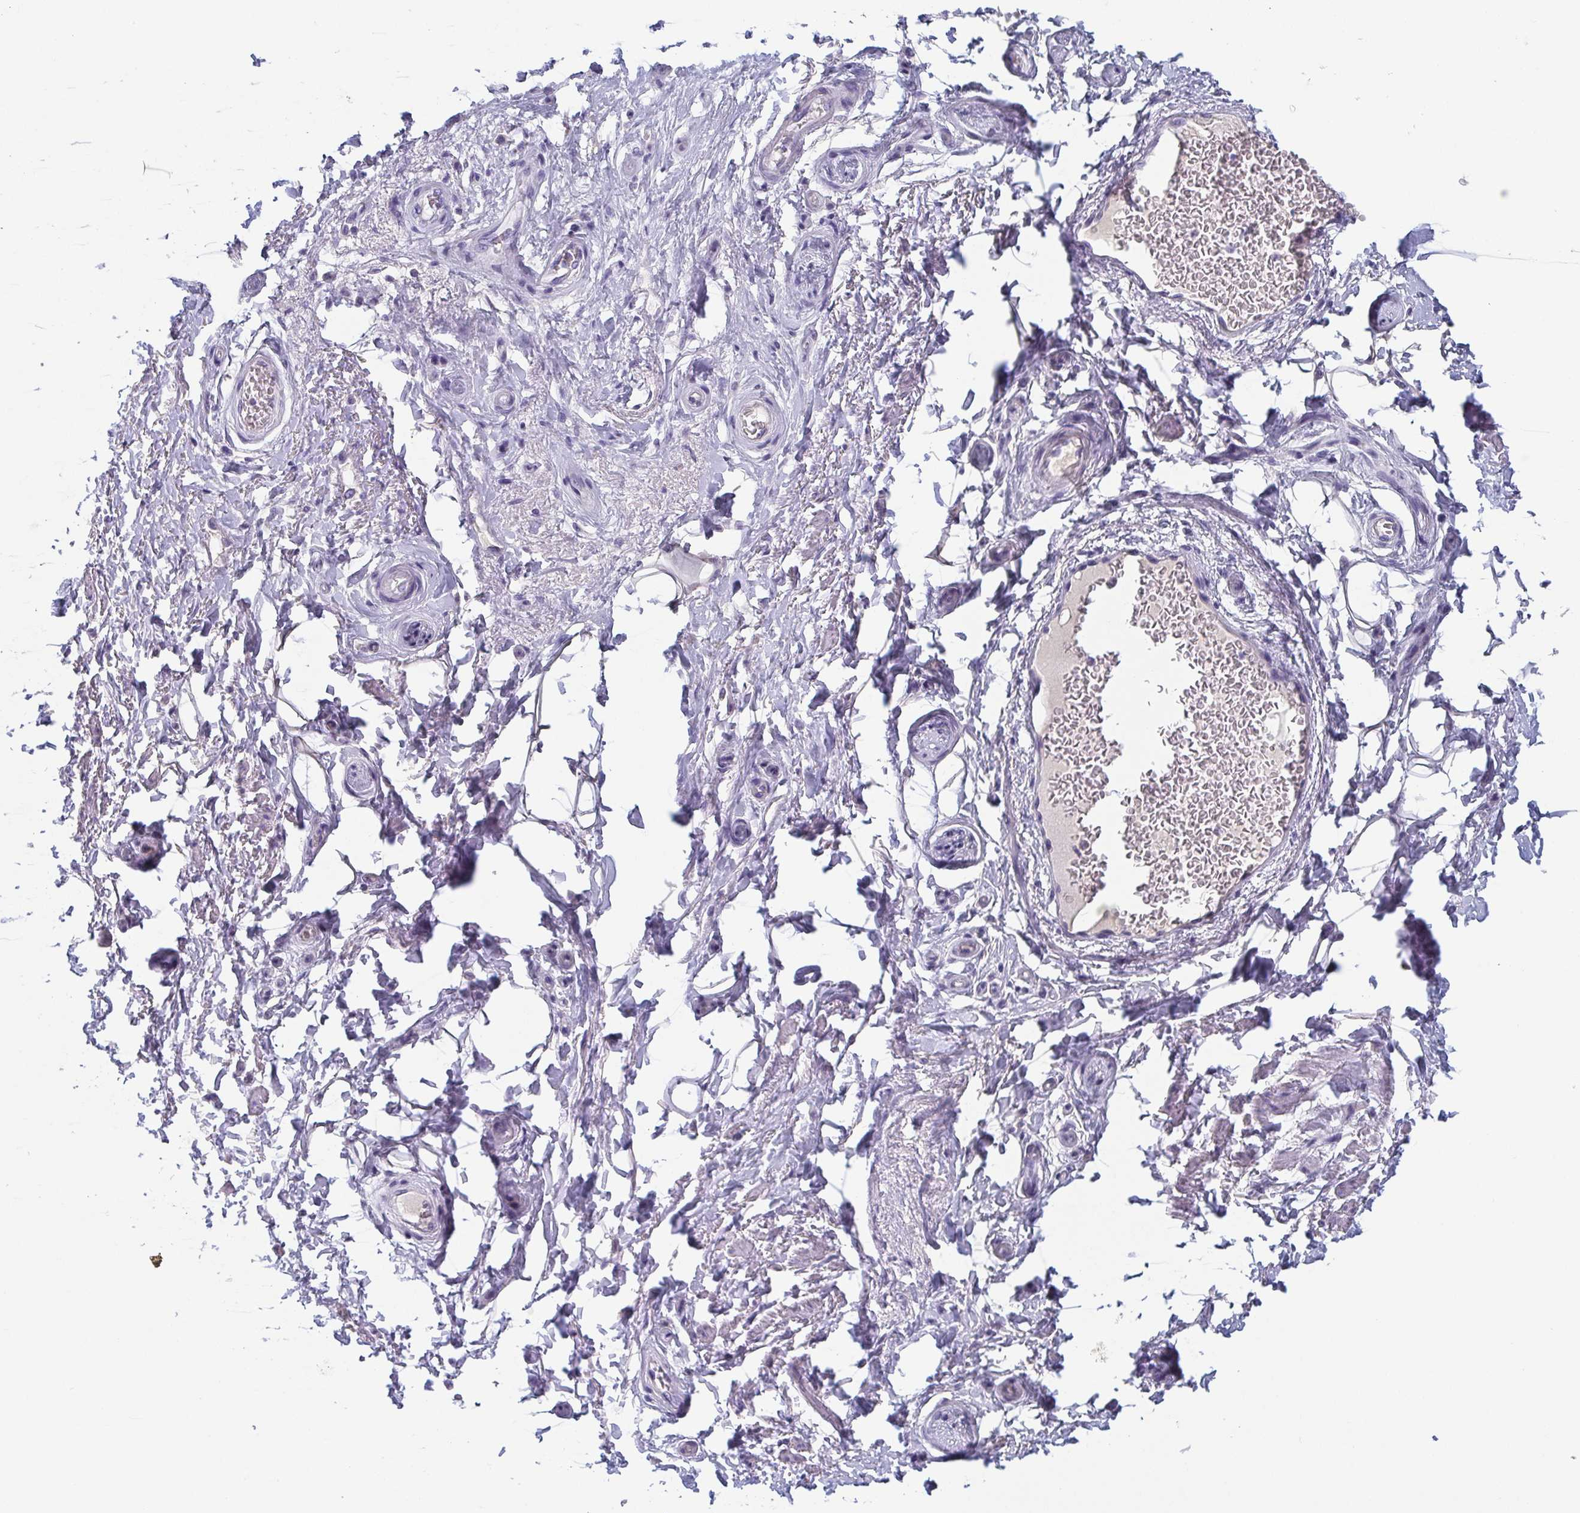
{"staining": {"intensity": "negative", "quantity": "none", "location": "none"}, "tissue": "adipose tissue", "cell_type": "Adipocytes", "image_type": "normal", "snomed": [{"axis": "morphology", "description": "Normal tissue, NOS"}, {"axis": "topography", "description": "Peripheral nerve tissue"}], "caption": "The histopathology image demonstrates no significant staining in adipocytes of adipose tissue. (DAB (3,3'-diaminobenzidine) IHC with hematoxylin counter stain).", "gene": "ITLN1", "patient": {"sex": "male", "age": 51}}